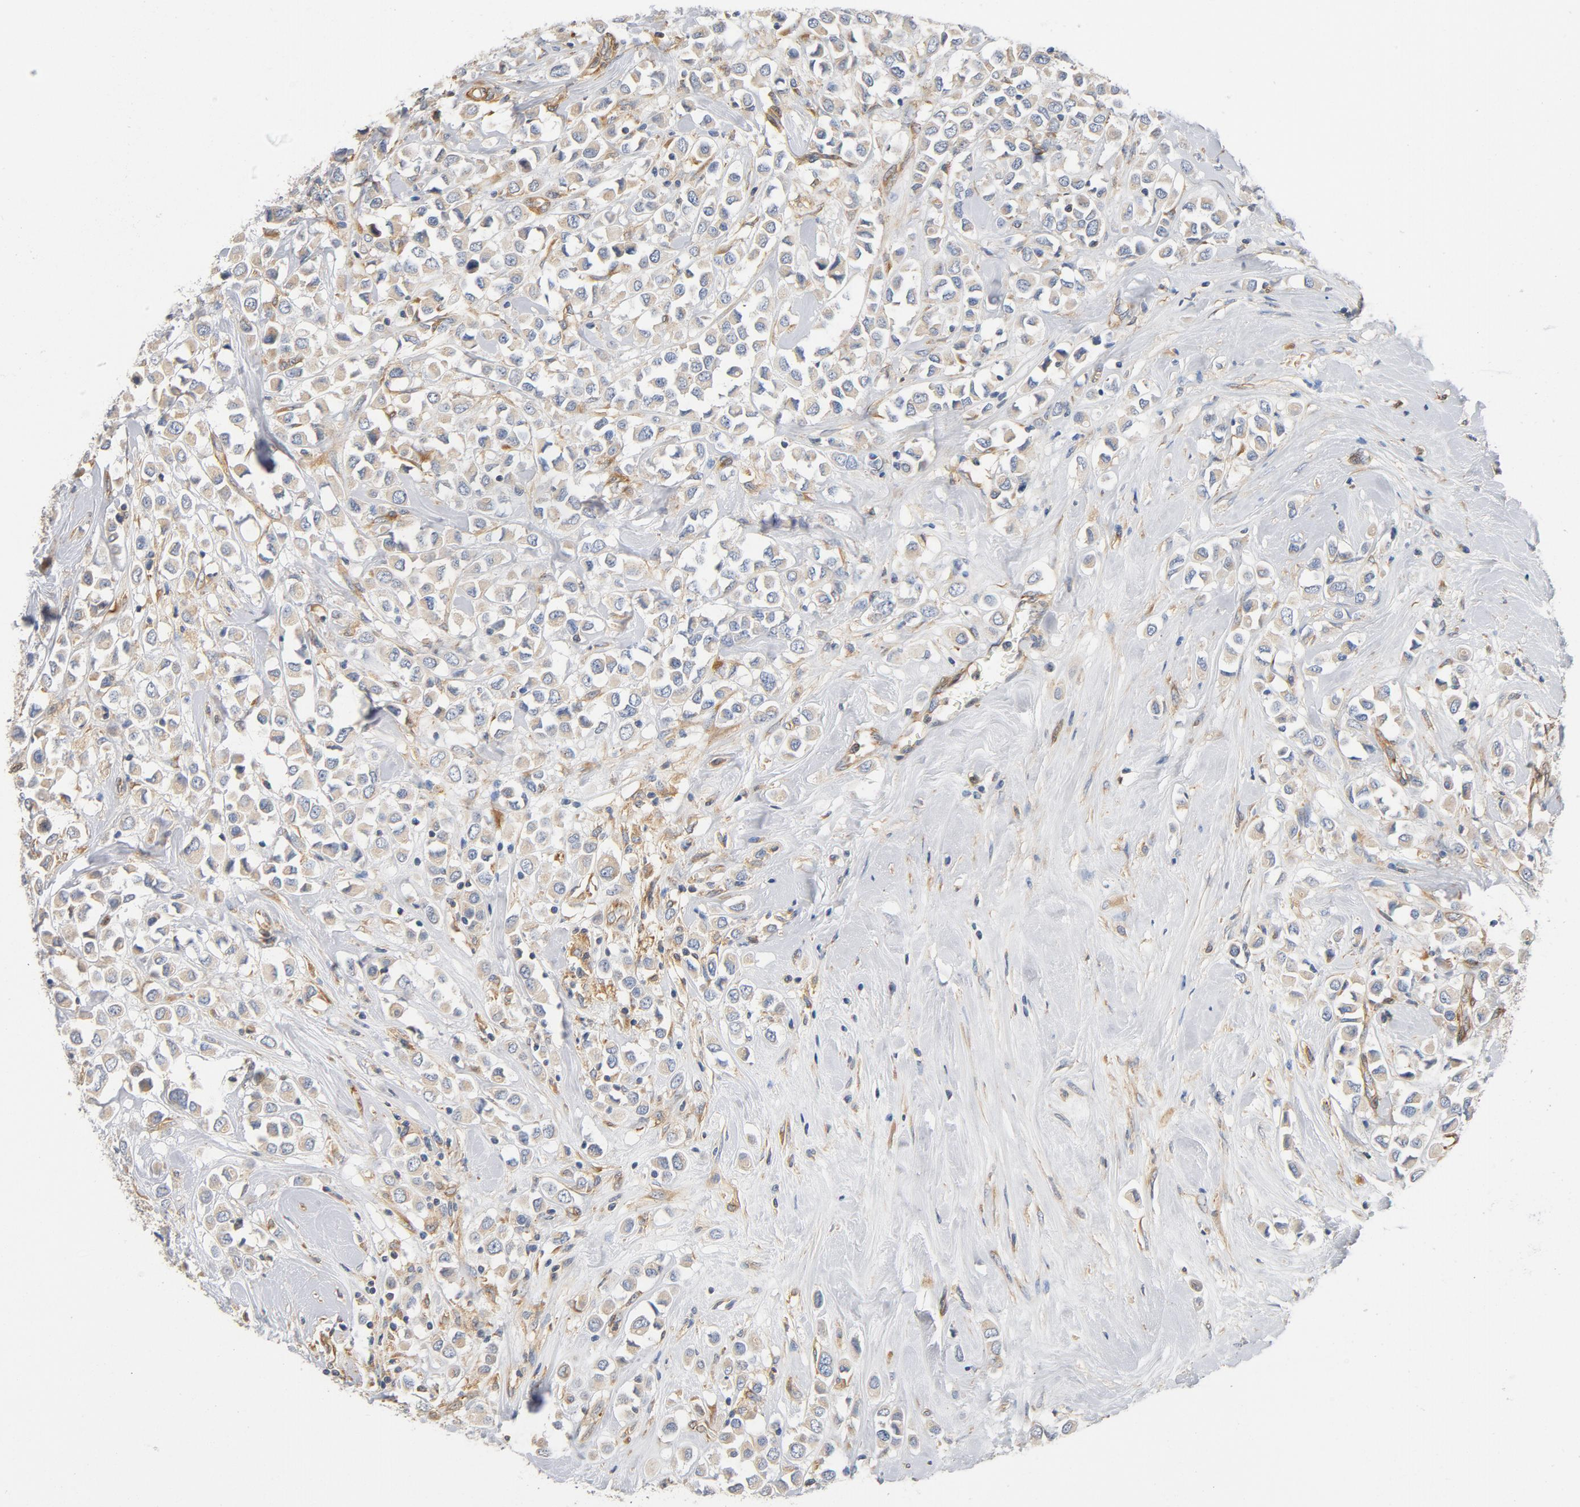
{"staining": {"intensity": "negative", "quantity": "none", "location": "none"}, "tissue": "breast cancer", "cell_type": "Tumor cells", "image_type": "cancer", "snomed": [{"axis": "morphology", "description": "Duct carcinoma"}, {"axis": "topography", "description": "Breast"}], "caption": "Immunohistochemistry (IHC) histopathology image of neoplastic tissue: breast cancer (intraductal carcinoma) stained with DAB demonstrates no significant protein expression in tumor cells.", "gene": "ILK", "patient": {"sex": "female", "age": 61}}